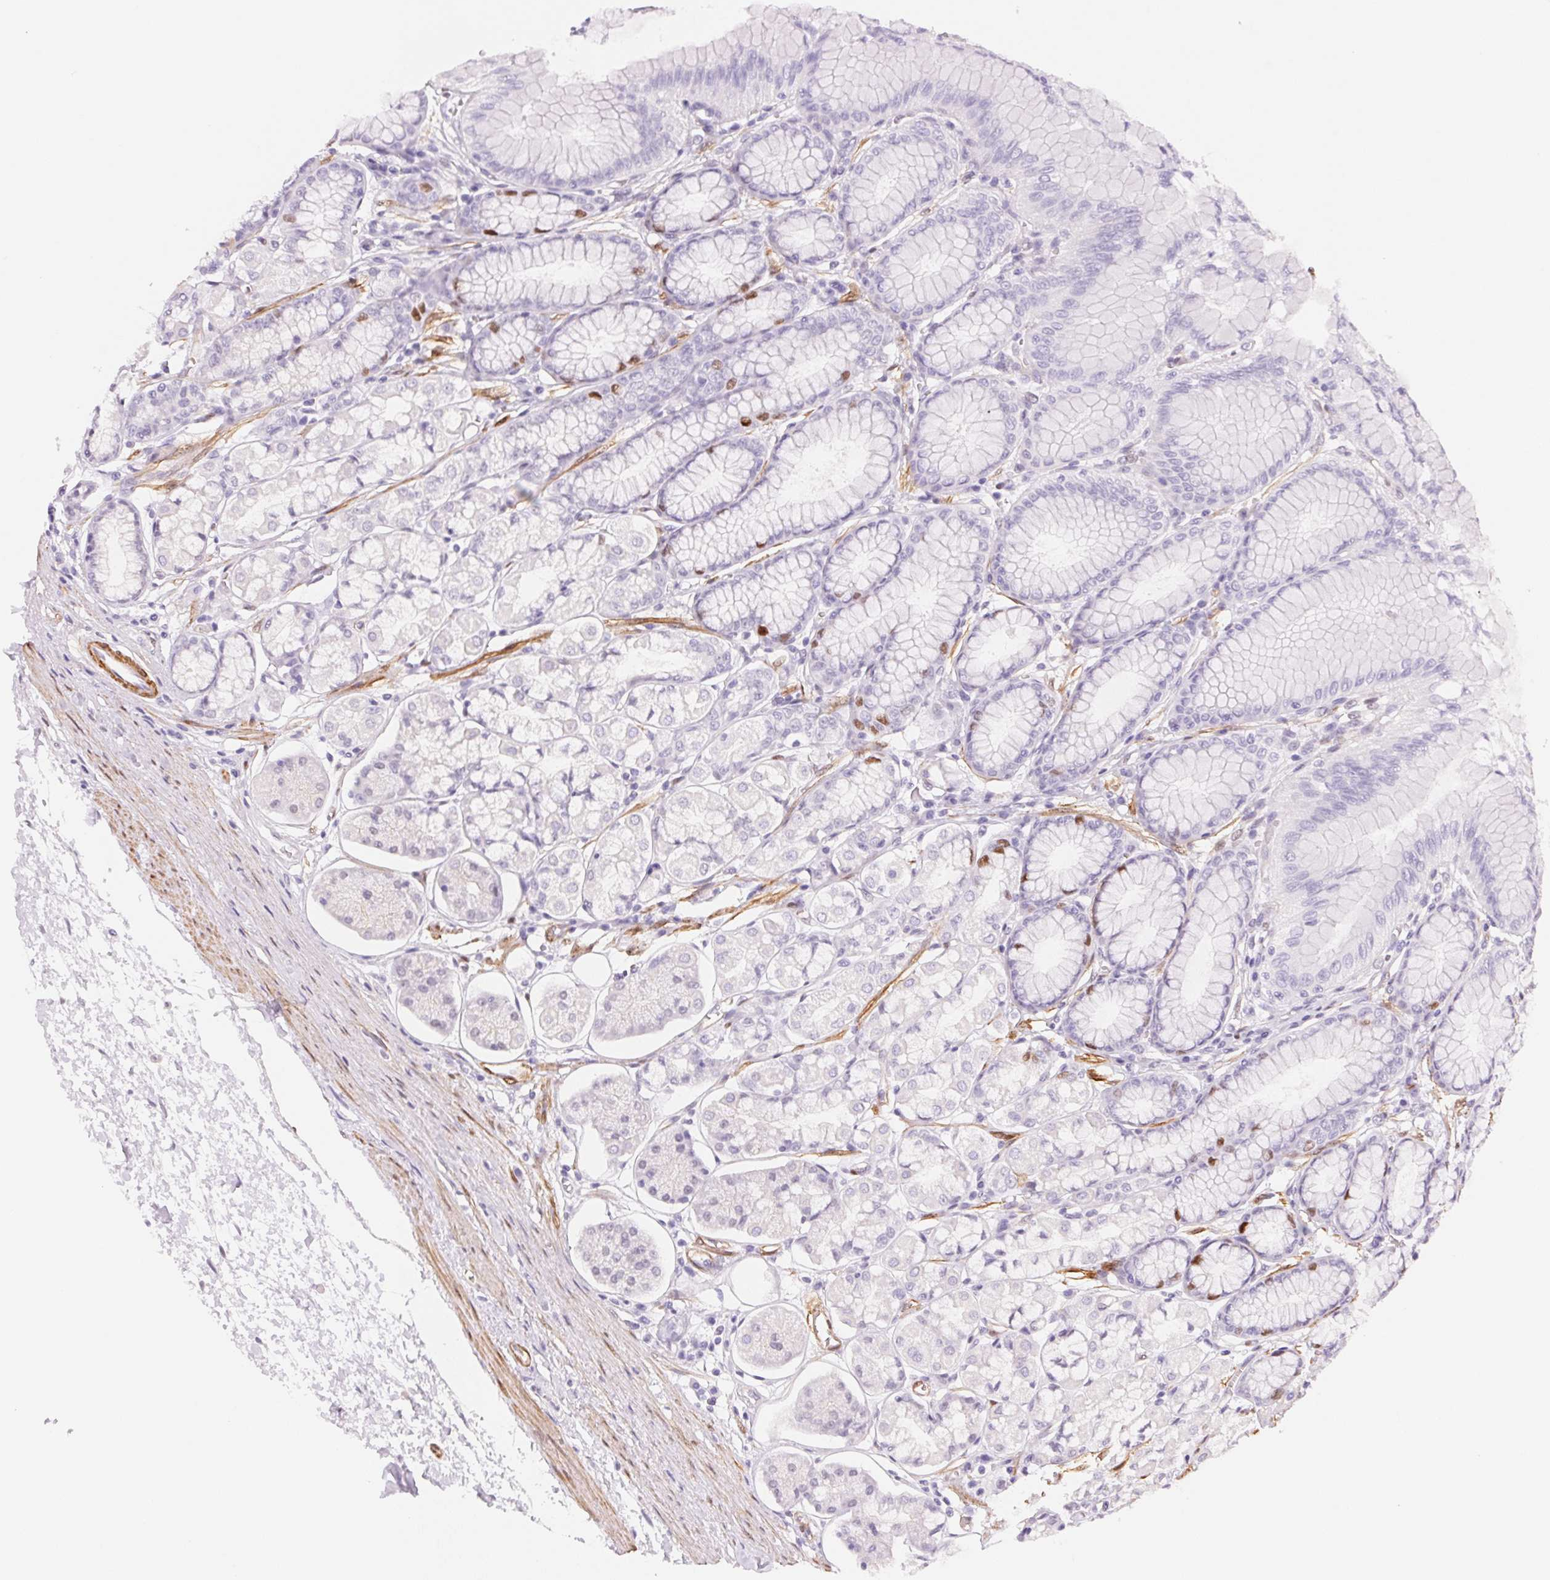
{"staining": {"intensity": "moderate", "quantity": "<25%", "location": "nuclear"}, "tissue": "stomach", "cell_type": "Glandular cells", "image_type": "normal", "snomed": [{"axis": "morphology", "description": "Normal tissue, NOS"}, {"axis": "topography", "description": "Stomach"}, {"axis": "topography", "description": "Stomach, lower"}], "caption": "IHC image of normal human stomach stained for a protein (brown), which reveals low levels of moderate nuclear staining in approximately <25% of glandular cells.", "gene": "SMTN", "patient": {"sex": "male", "age": 76}}